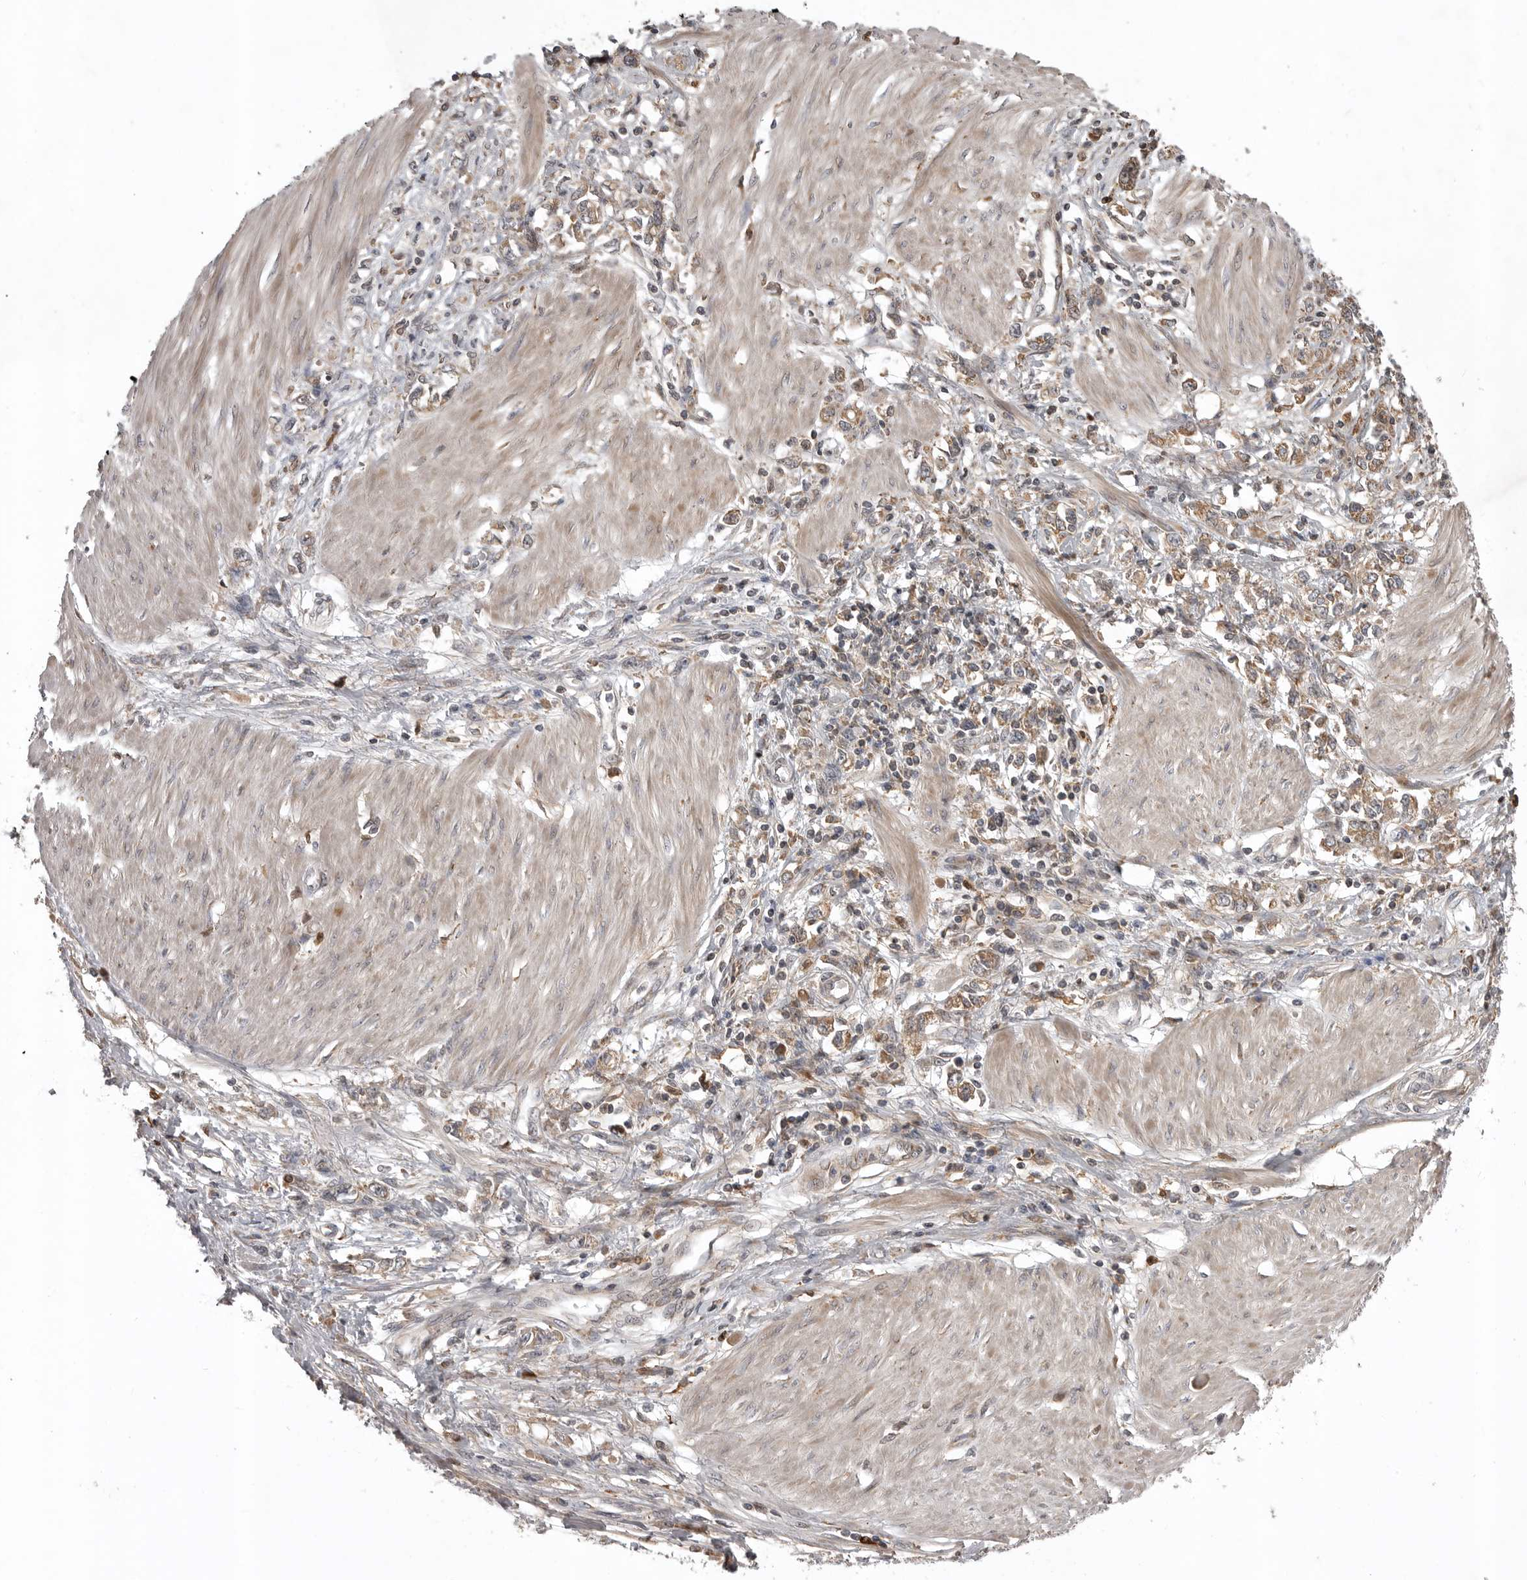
{"staining": {"intensity": "weak", "quantity": ">75%", "location": "cytoplasmic/membranous"}, "tissue": "stomach cancer", "cell_type": "Tumor cells", "image_type": "cancer", "snomed": [{"axis": "morphology", "description": "Adenocarcinoma, NOS"}, {"axis": "topography", "description": "Stomach"}], "caption": "A low amount of weak cytoplasmic/membranous positivity is seen in approximately >75% of tumor cells in stomach adenocarcinoma tissue.", "gene": "GPR31", "patient": {"sex": "female", "age": 76}}